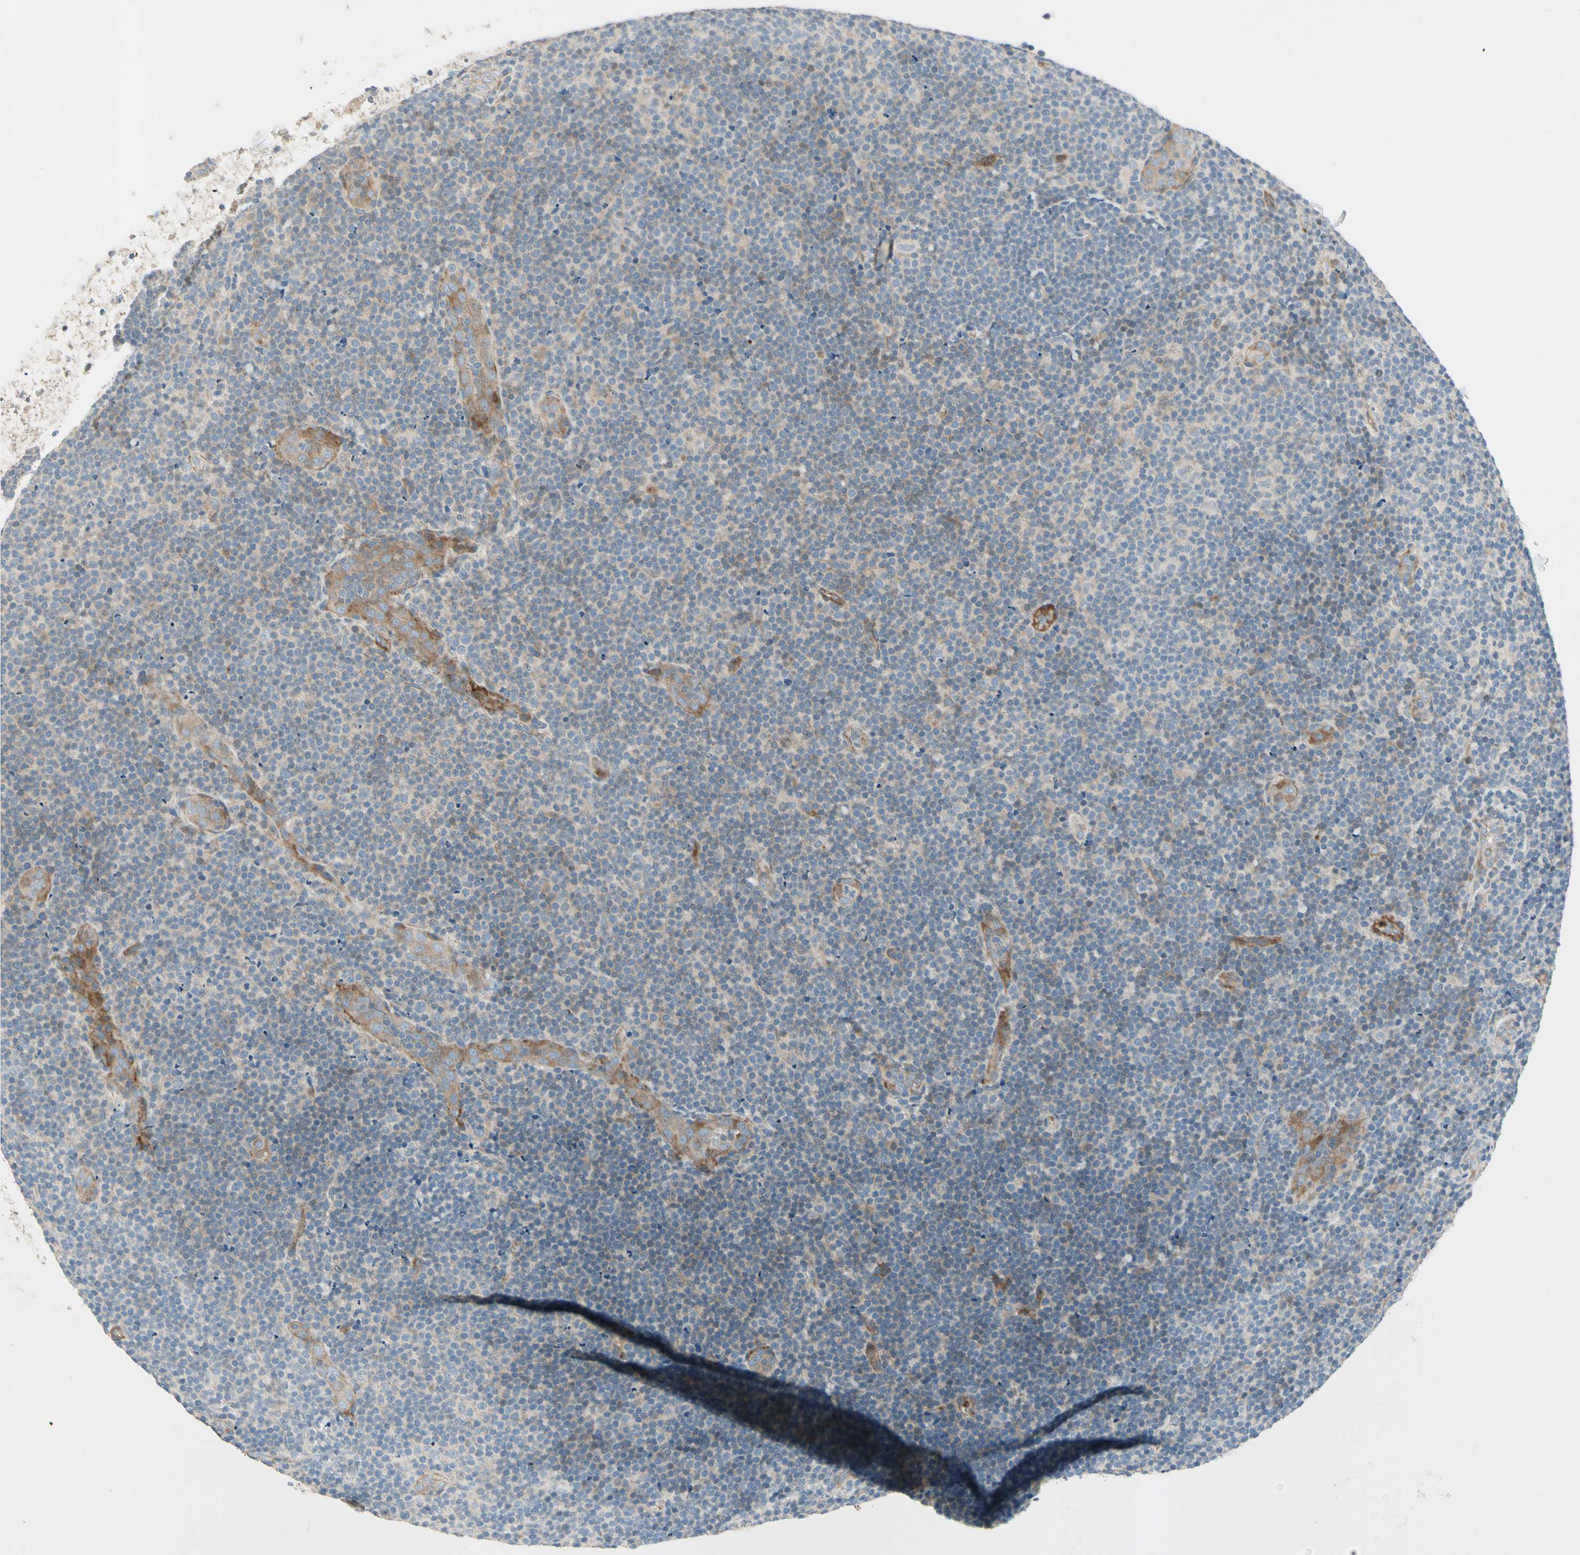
{"staining": {"intensity": "negative", "quantity": "none", "location": "none"}, "tissue": "lymphoma", "cell_type": "Tumor cells", "image_type": "cancer", "snomed": [{"axis": "morphology", "description": "Malignant lymphoma, non-Hodgkin's type, Low grade"}, {"axis": "topography", "description": "Lymph node"}], "caption": "Tumor cells are negative for protein expression in human lymphoma.", "gene": "ADGRA3", "patient": {"sex": "male", "age": 83}}